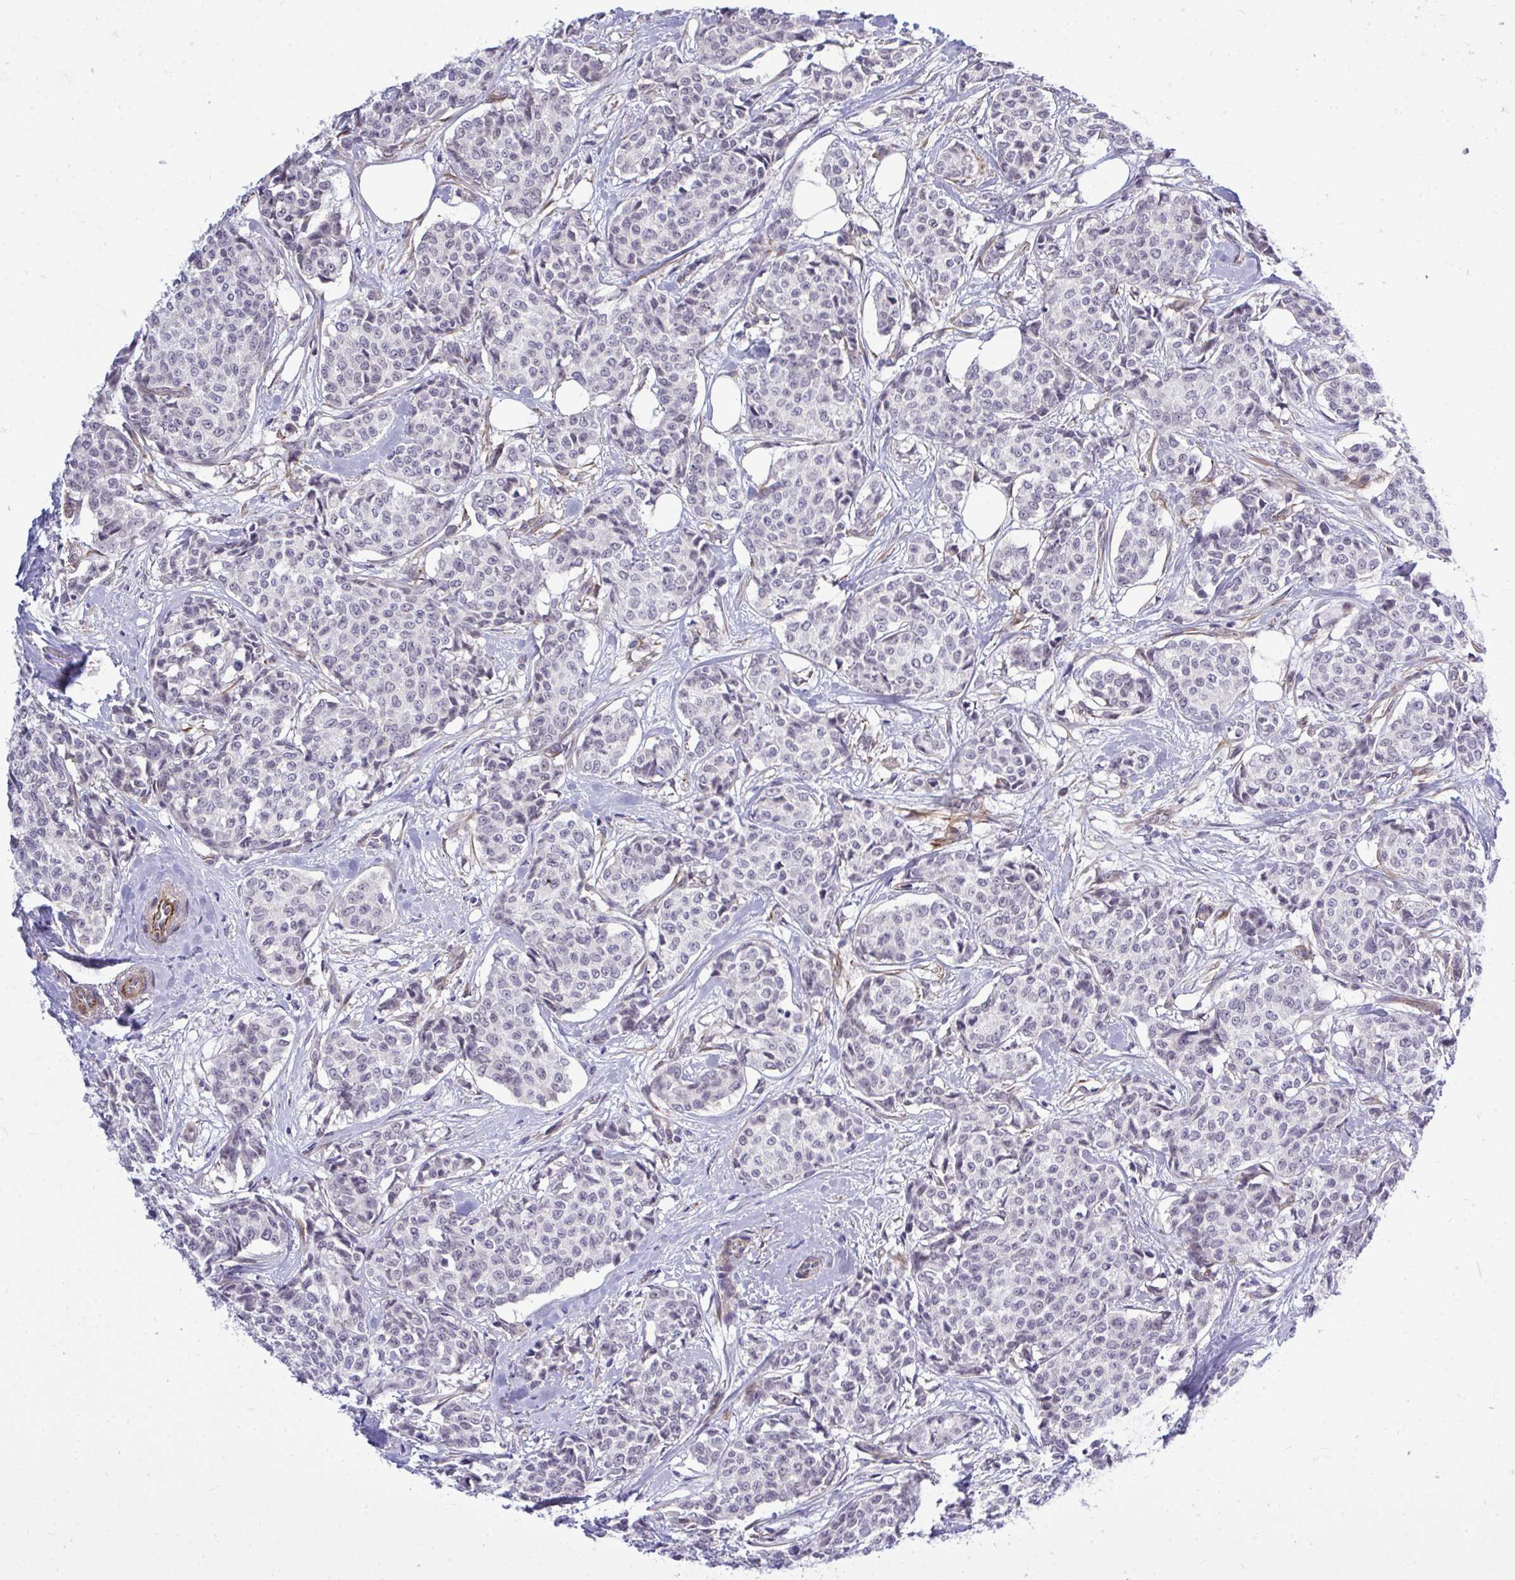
{"staining": {"intensity": "negative", "quantity": "none", "location": "none"}, "tissue": "breast cancer", "cell_type": "Tumor cells", "image_type": "cancer", "snomed": [{"axis": "morphology", "description": "Duct carcinoma"}, {"axis": "topography", "description": "Breast"}], "caption": "Tumor cells are negative for brown protein staining in breast intraductal carcinoma.", "gene": "HMBOX1", "patient": {"sex": "female", "age": 91}}